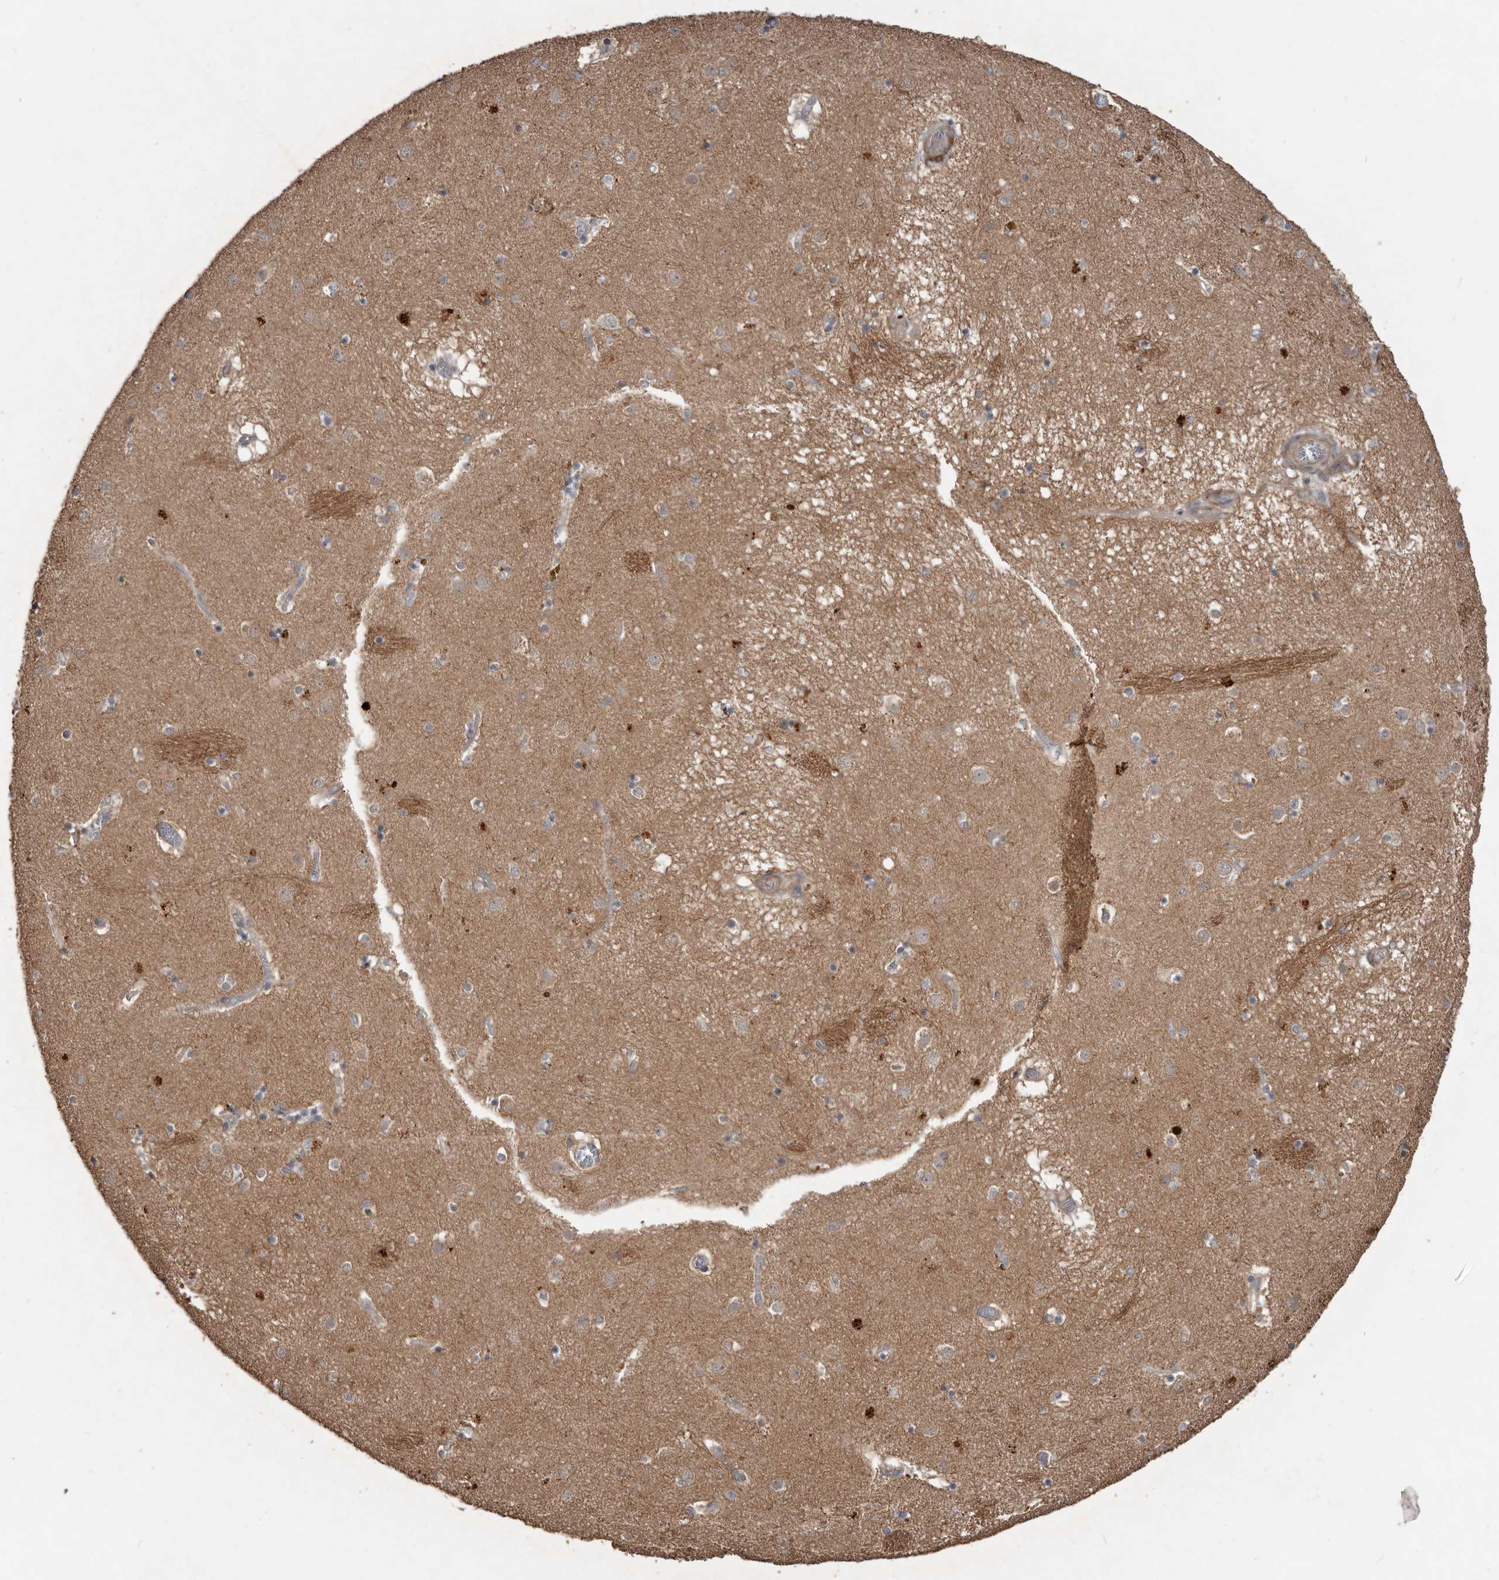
{"staining": {"intensity": "weak", "quantity": "<25%", "location": "cytoplasmic/membranous"}, "tissue": "caudate", "cell_type": "Glial cells", "image_type": "normal", "snomed": [{"axis": "morphology", "description": "Normal tissue, NOS"}, {"axis": "topography", "description": "Lateral ventricle wall"}], "caption": "IHC photomicrograph of benign caudate stained for a protein (brown), which exhibits no staining in glial cells.", "gene": "BAMBI", "patient": {"sex": "male", "age": 70}}